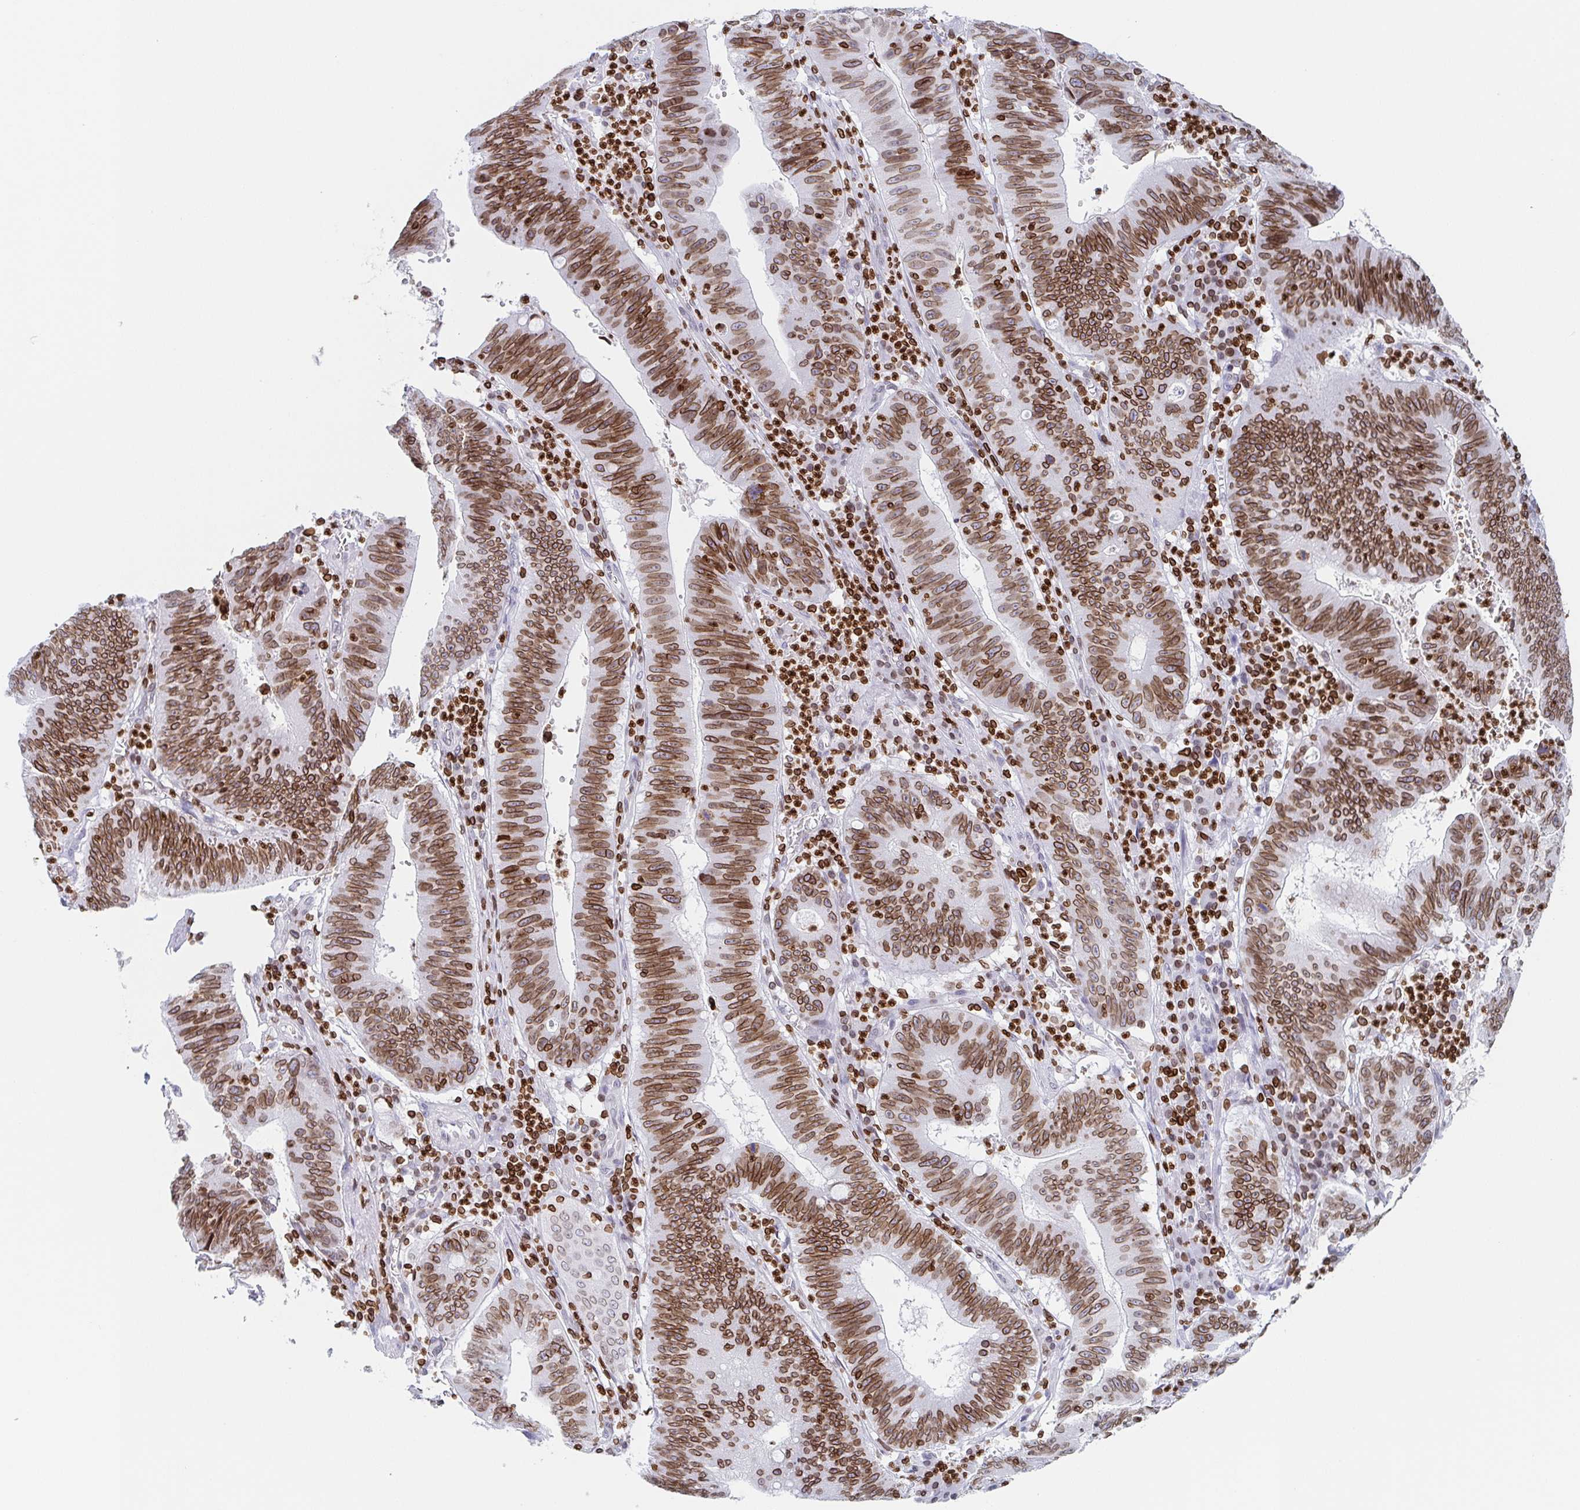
{"staining": {"intensity": "strong", "quantity": ">75%", "location": "cytoplasmic/membranous,nuclear"}, "tissue": "stomach cancer", "cell_type": "Tumor cells", "image_type": "cancer", "snomed": [{"axis": "morphology", "description": "Adenocarcinoma, NOS"}, {"axis": "topography", "description": "Stomach"}], "caption": "Human stomach adenocarcinoma stained with a protein marker exhibits strong staining in tumor cells.", "gene": "BTBD7", "patient": {"sex": "male", "age": 59}}